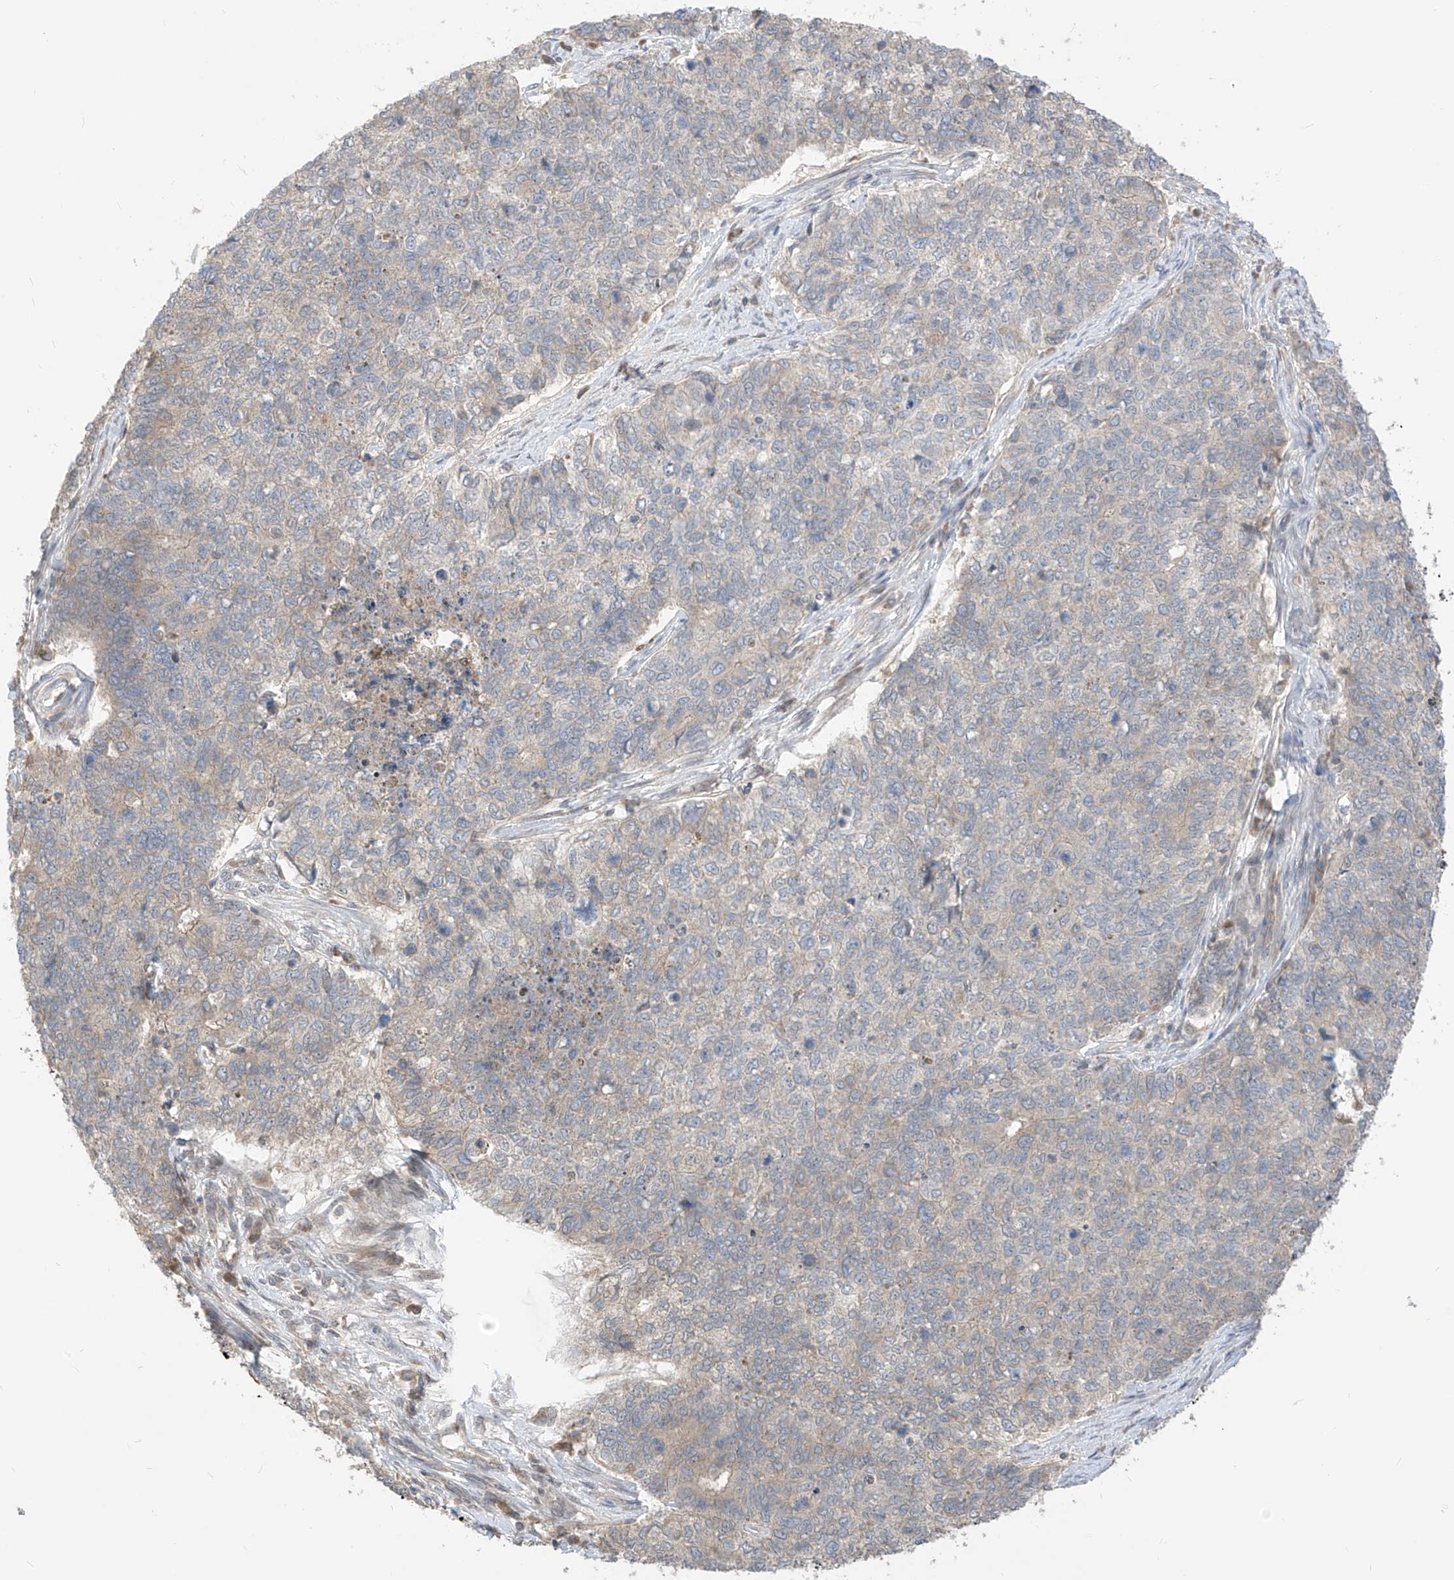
{"staining": {"intensity": "weak", "quantity": "<25%", "location": "cytoplasmic/membranous"}, "tissue": "cervical cancer", "cell_type": "Tumor cells", "image_type": "cancer", "snomed": [{"axis": "morphology", "description": "Squamous cell carcinoma, NOS"}, {"axis": "topography", "description": "Cervix"}], "caption": "Immunohistochemistry image of neoplastic tissue: cervical squamous cell carcinoma stained with DAB reveals no significant protein positivity in tumor cells.", "gene": "CNKSR1", "patient": {"sex": "female", "age": 63}}